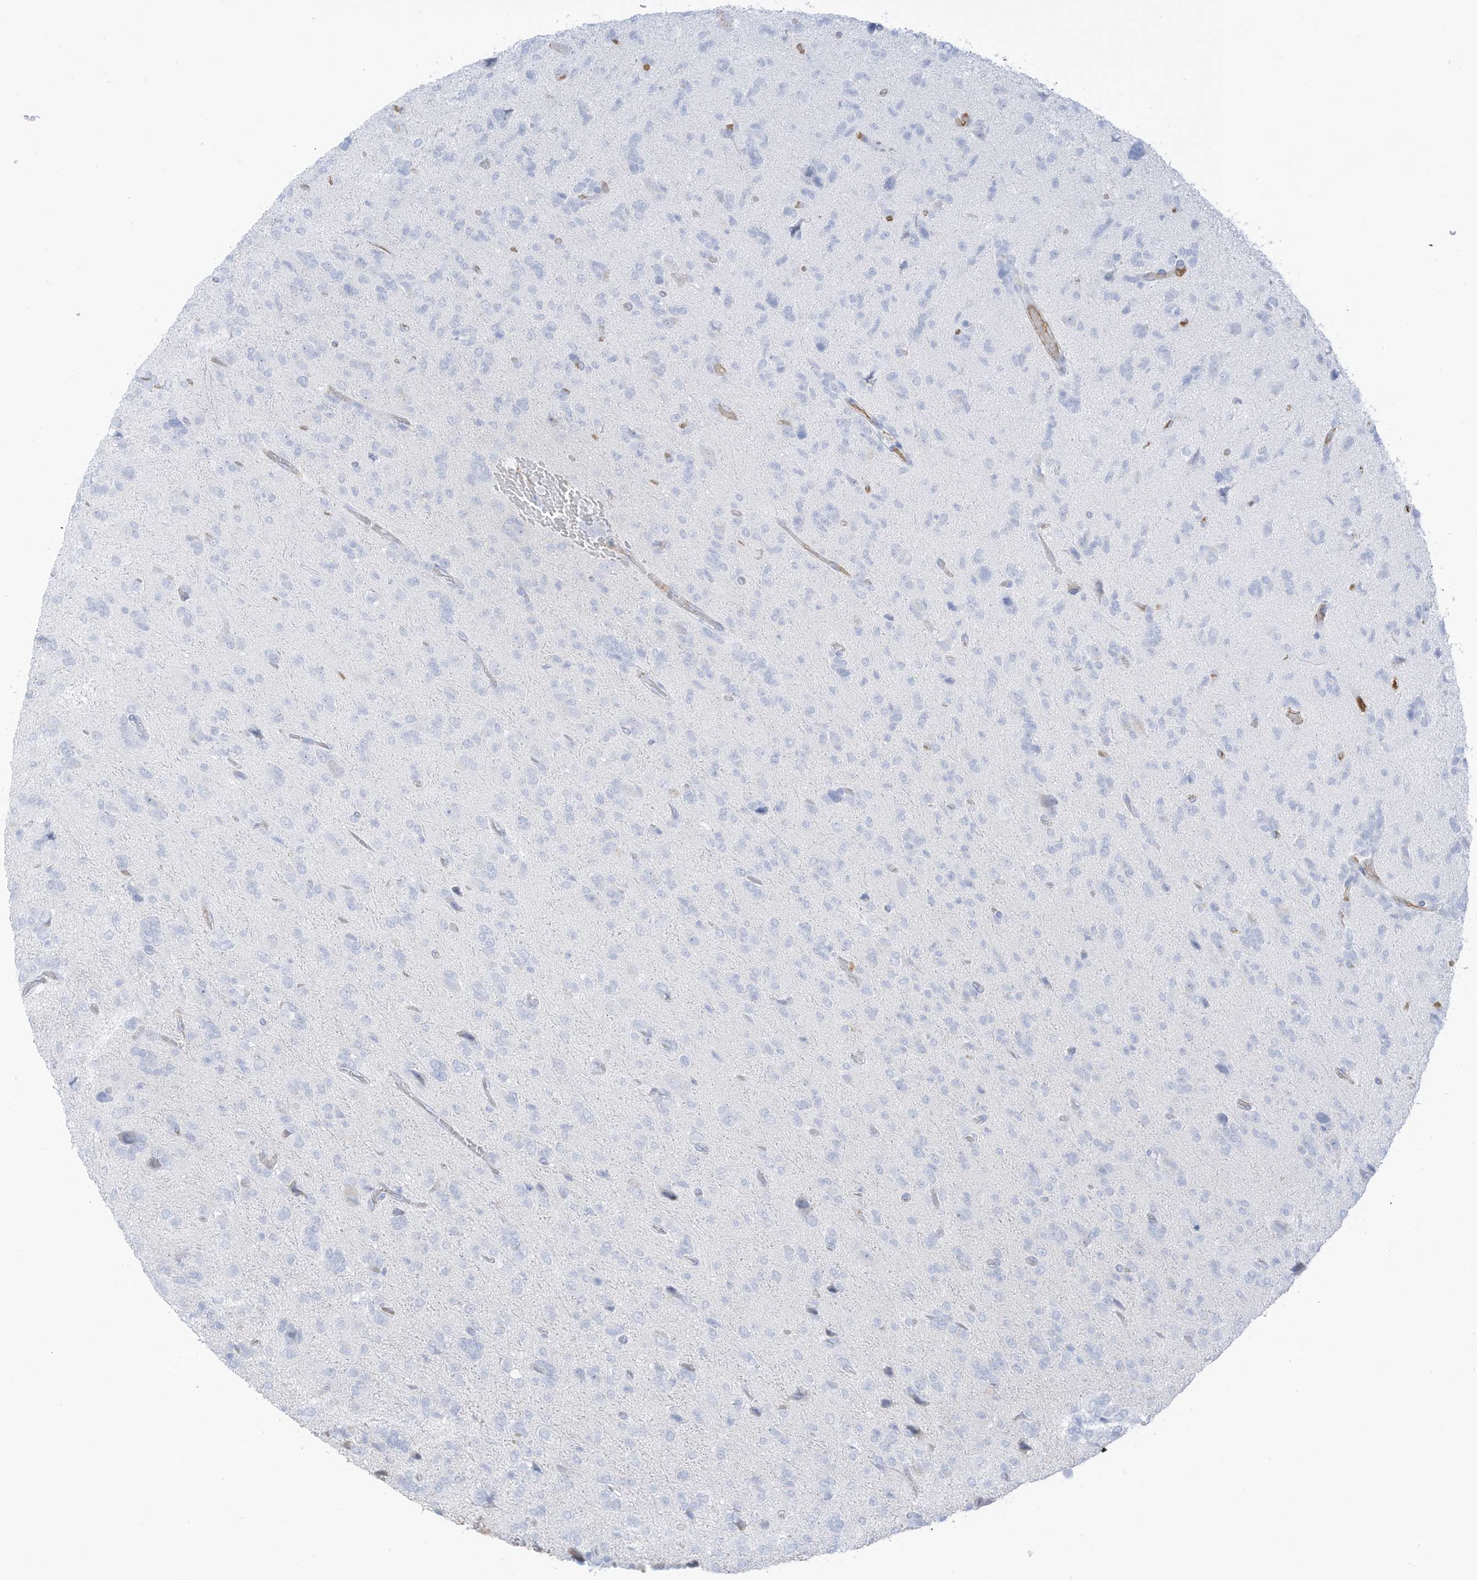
{"staining": {"intensity": "negative", "quantity": "none", "location": "none"}, "tissue": "glioma", "cell_type": "Tumor cells", "image_type": "cancer", "snomed": [{"axis": "morphology", "description": "Glioma, malignant, High grade"}, {"axis": "topography", "description": "Brain"}], "caption": "Immunohistochemistry (IHC) micrograph of glioma stained for a protein (brown), which exhibits no positivity in tumor cells.", "gene": "HSD17B13", "patient": {"sex": "female", "age": 59}}